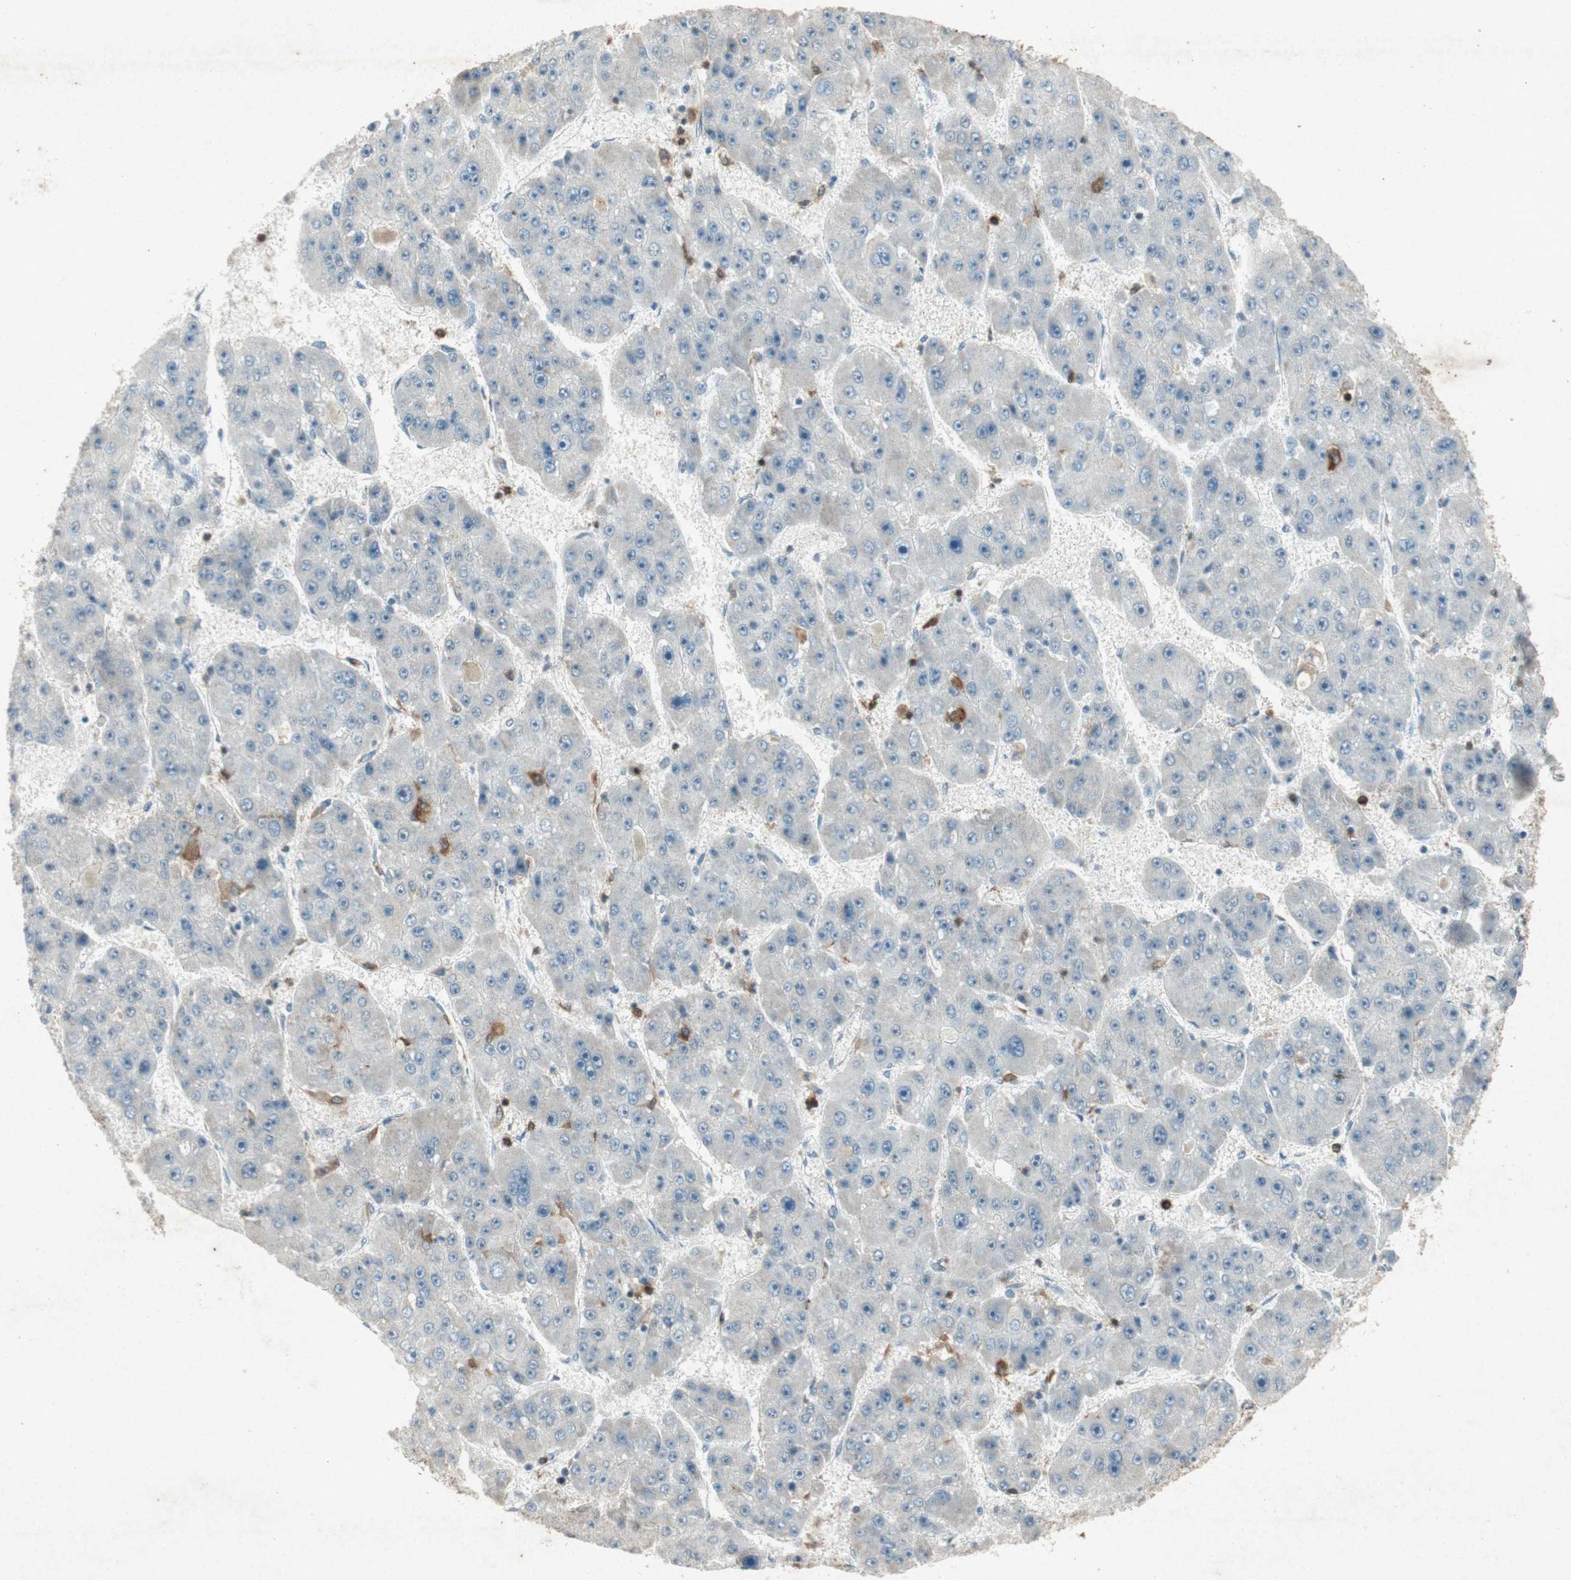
{"staining": {"intensity": "negative", "quantity": "none", "location": "none"}, "tissue": "liver cancer", "cell_type": "Tumor cells", "image_type": "cancer", "snomed": [{"axis": "morphology", "description": "Carcinoma, Hepatocellular, NOS"}, {"axis": "topography", "description": "Liver"}], "caption": "Liver cancer (hepatocellular carcinoma) was stained to show a protein in brown. There is no significant staining in tumor cells.", "gene": "TYROBP", "patient": {"sex": "female", "age": 61}}